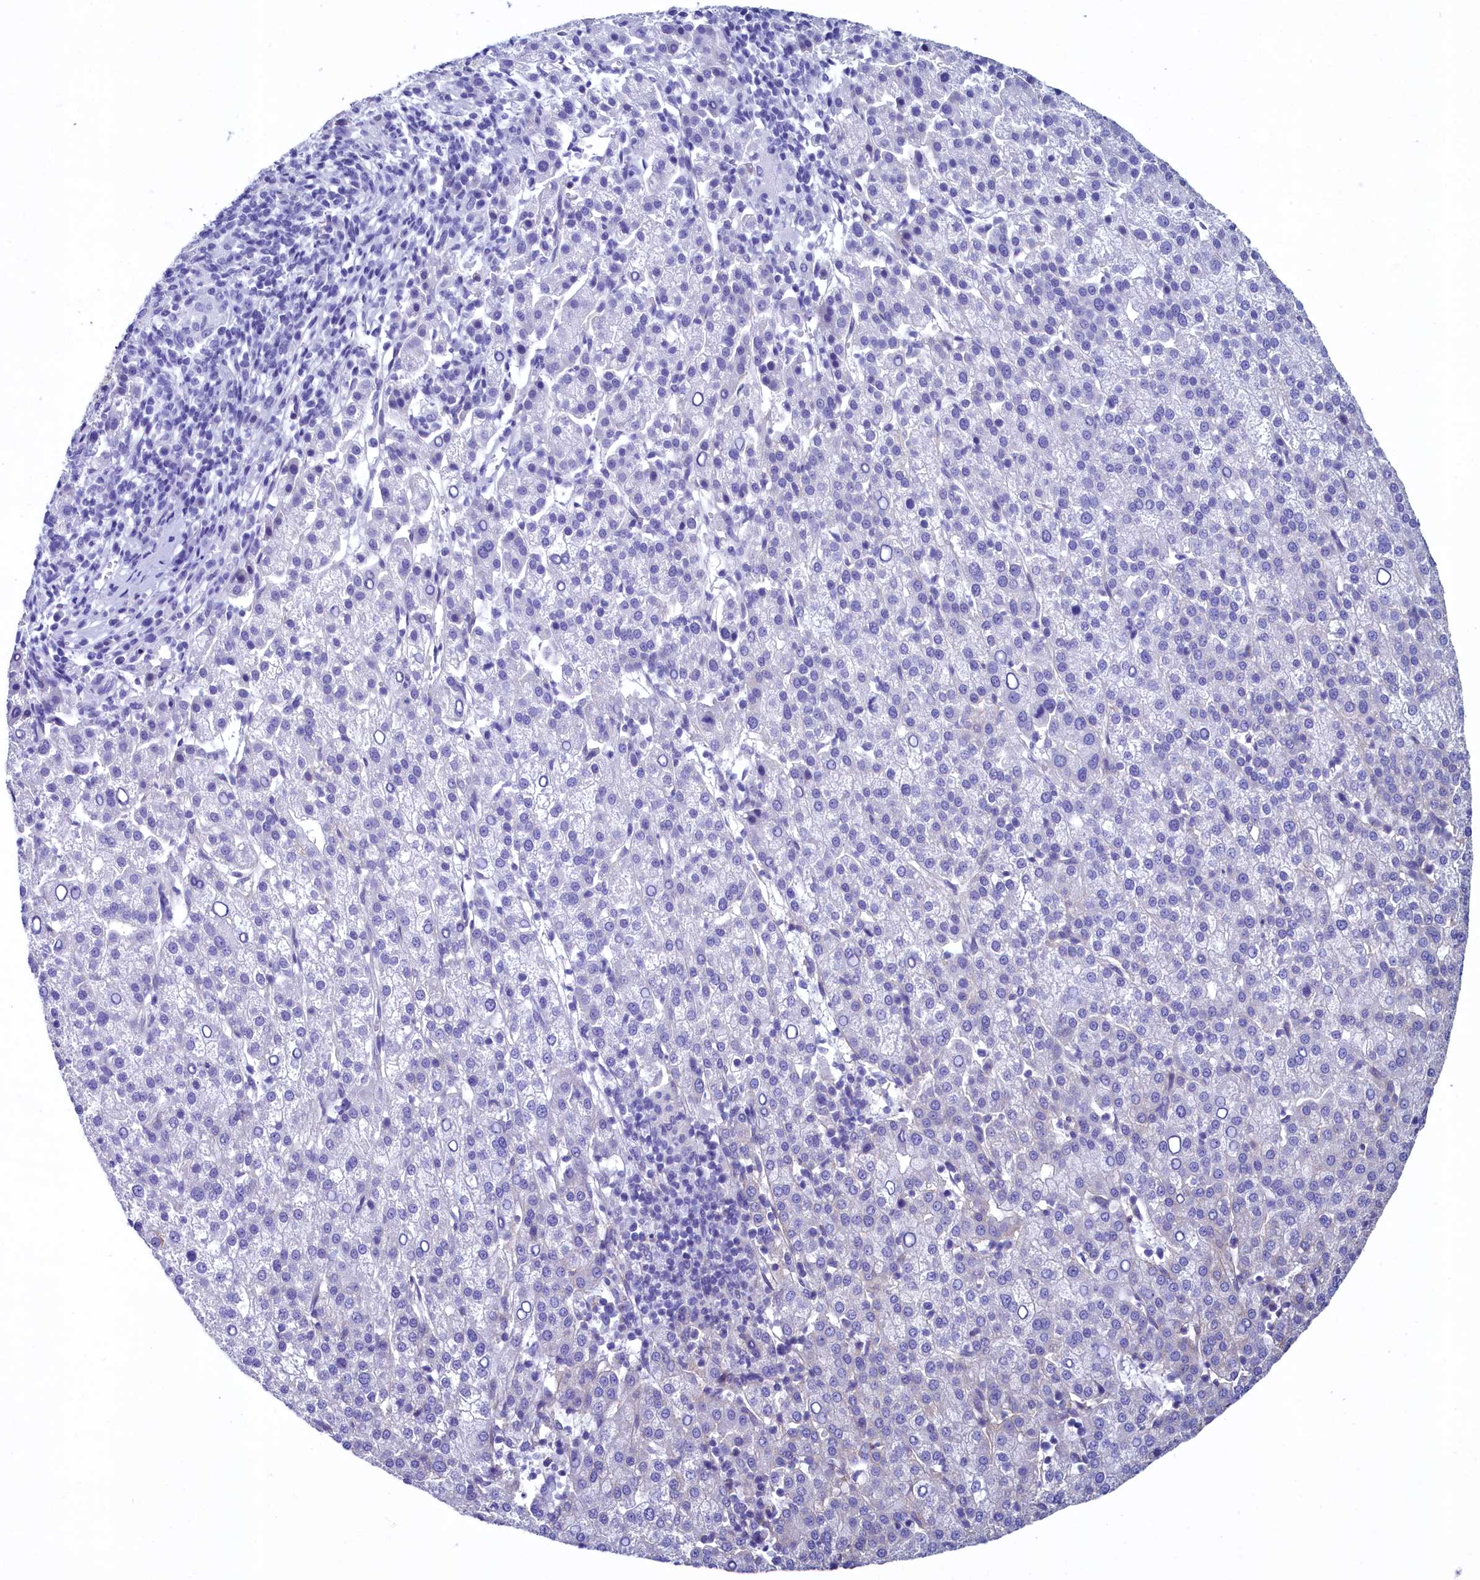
{"staining": {"intensity": "moderate", "quantity": "<25%", "location": "cytoplasmic/membranous"}, "tissue": "liver cancer", "cell_type": "Tumor cells", "image_type": "cancer", "snomed": [{"axis": "morphology", "description": "Carcinoma, Hepatocellular, NOS"}, {"axis": "topography", "description": "Liver"}], "caption": "Liver cancer (hepatocellular carcinoma) stained with immunohistochemistry exhibits moderate cytoplasmic/membranous positivity in about <25% of tumor cells.", "gene": "GPR21", "patient": {"sex": "female", "age": 58}}